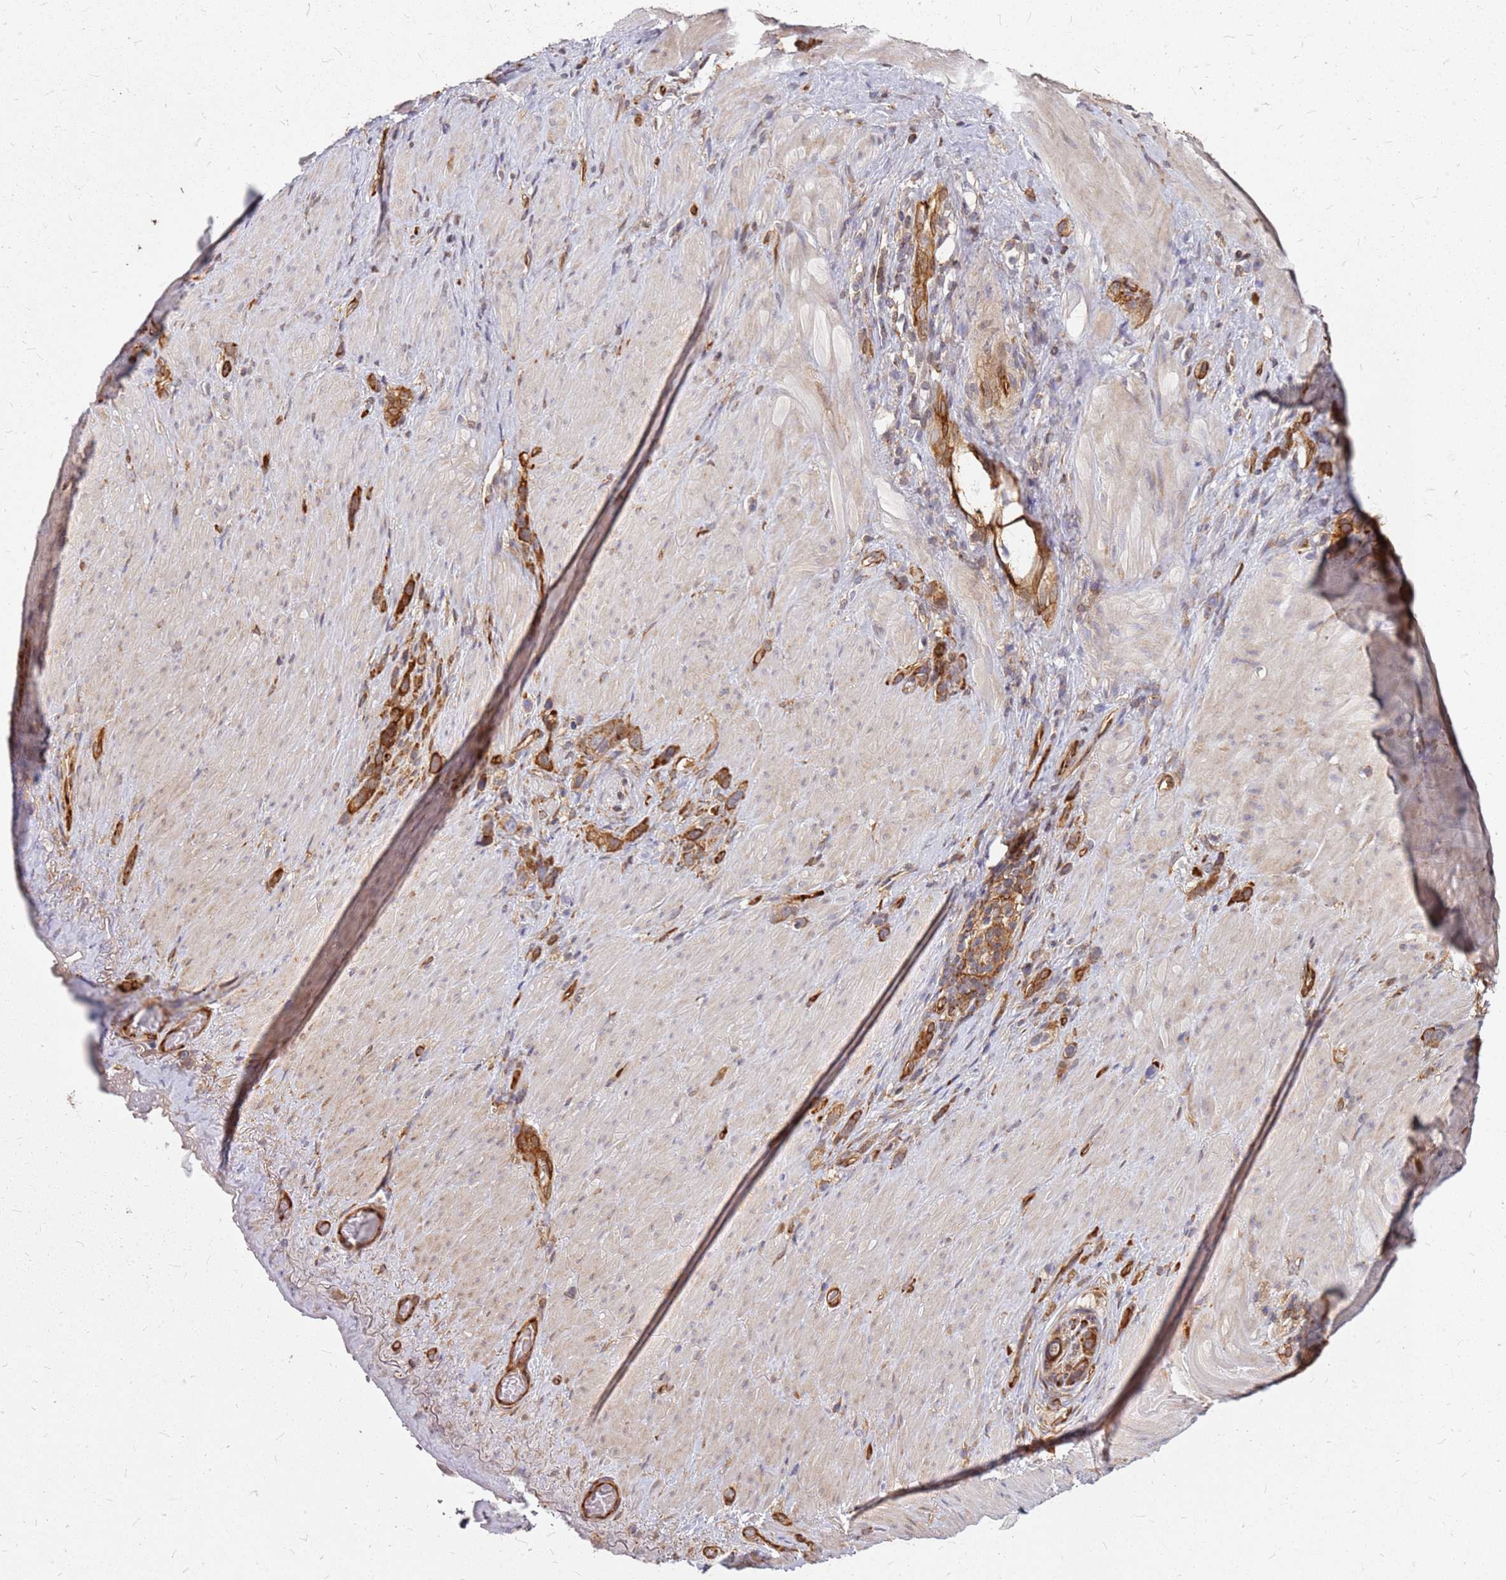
{"staining": {"intensity": "moderate", "quantity": ">75%", "location": "cytoplasmic/membranous"}, "tissue": "stomach cancer", "cell_type": "Tumor cells", "image_type": "cancer", "snomed": [{"axis": "morphology", "description": "Adenocarcinoma, NOS"}, {"axis": "topography", "description": "Stomach"}], "caption": "Adenocarcinoma (stomach) stained with a protein marker exhibits moderate staining in tumor cells.", "gene": "HDX", "patient": {"sex": "female", "age": 65}}